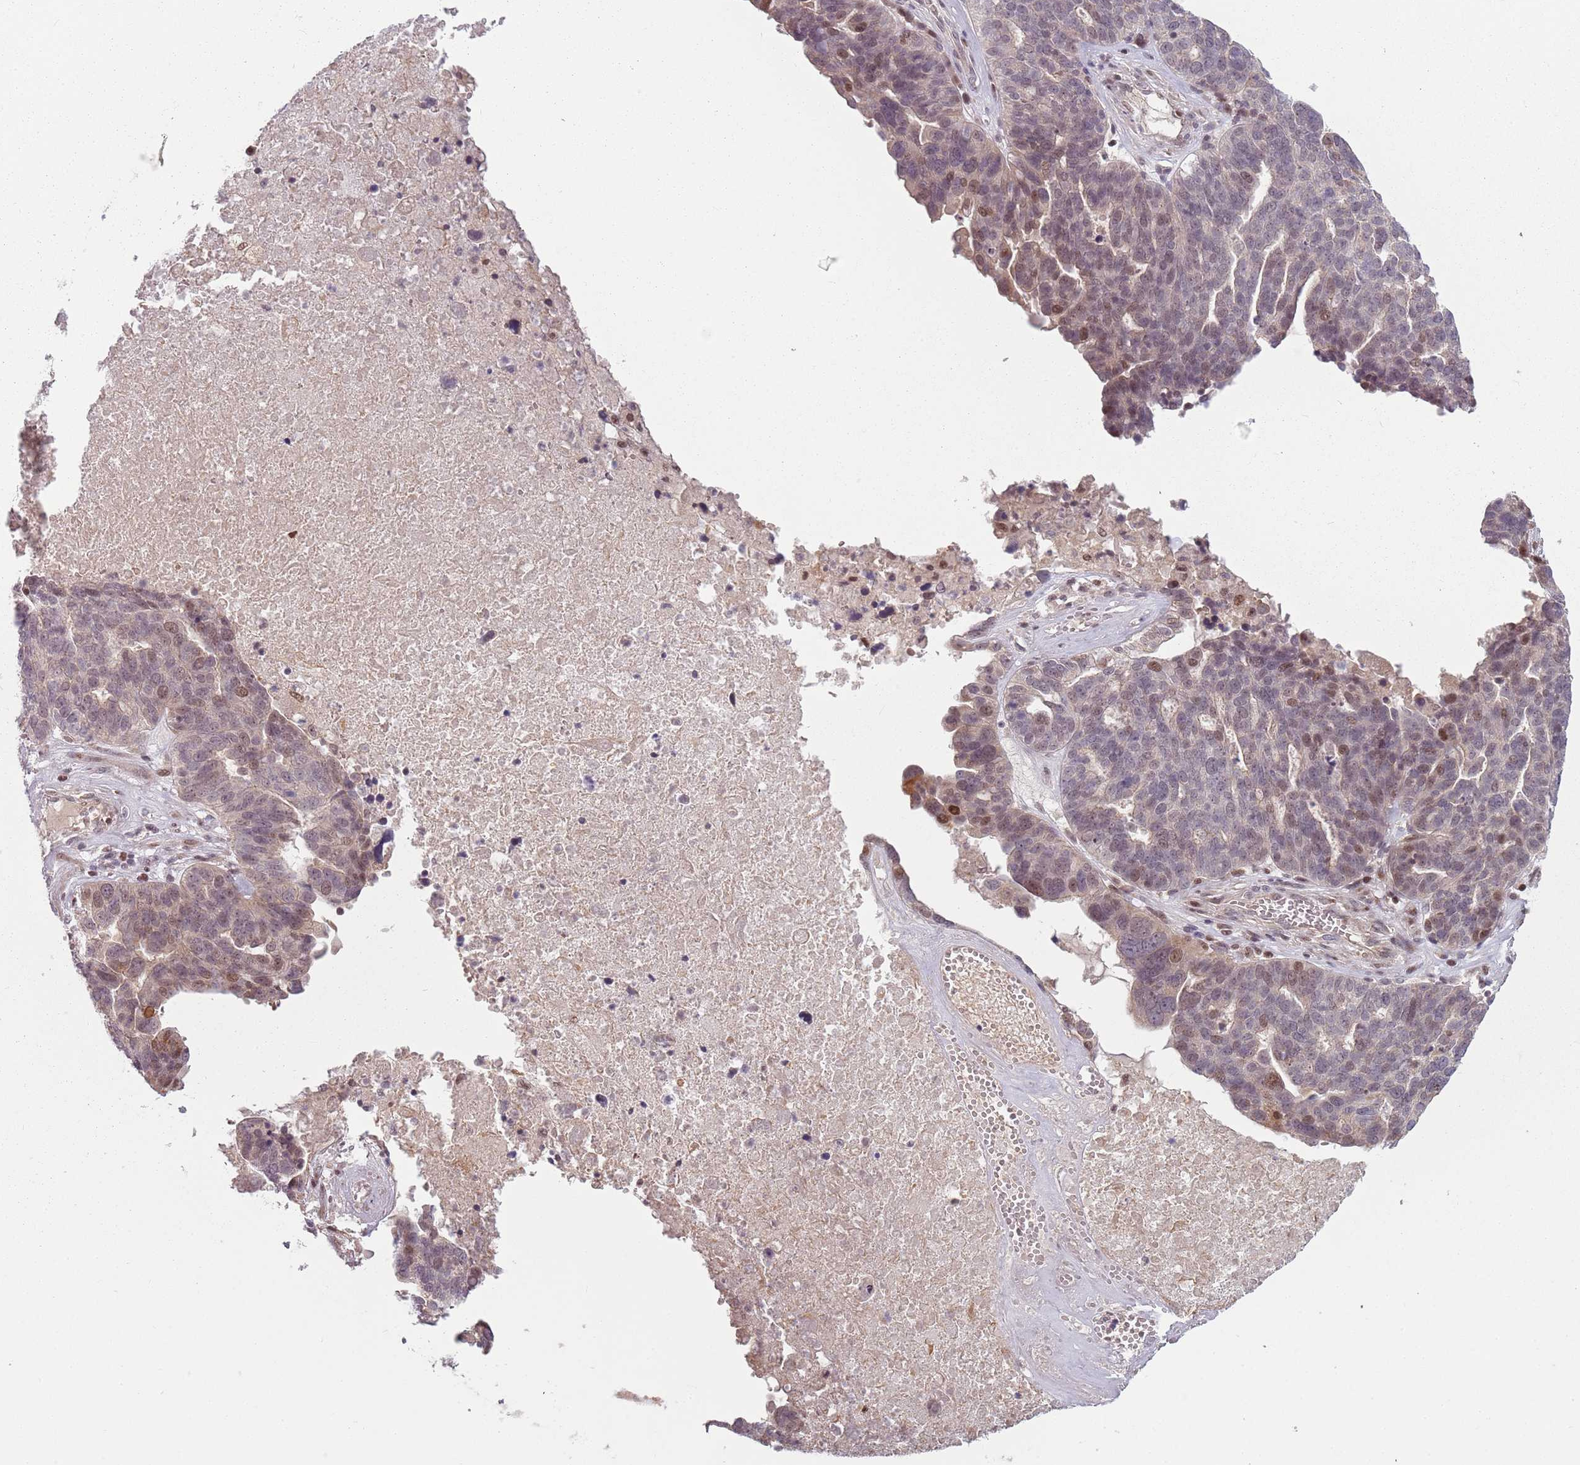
{"staining": {"intensity": "weak", "quantity": "25%-75%", "location": "nuclear"}, "tissue": "ovarian cancer", "cell_type": "Tumor cells", "image_type": "cancer", "snomed": [{"axis": "morphology", "description": "Cystadenocarcinoma, serous, NOS"}, {"axis": "topography", "description": "Ovary"}], "caption": "Ovarian cancer tissue demonstrates weak nuclear staining in approximately 25%-75% of tumor cells", "gene": "ADGRG1", "patient": {"sex": "female", "age": 59}}